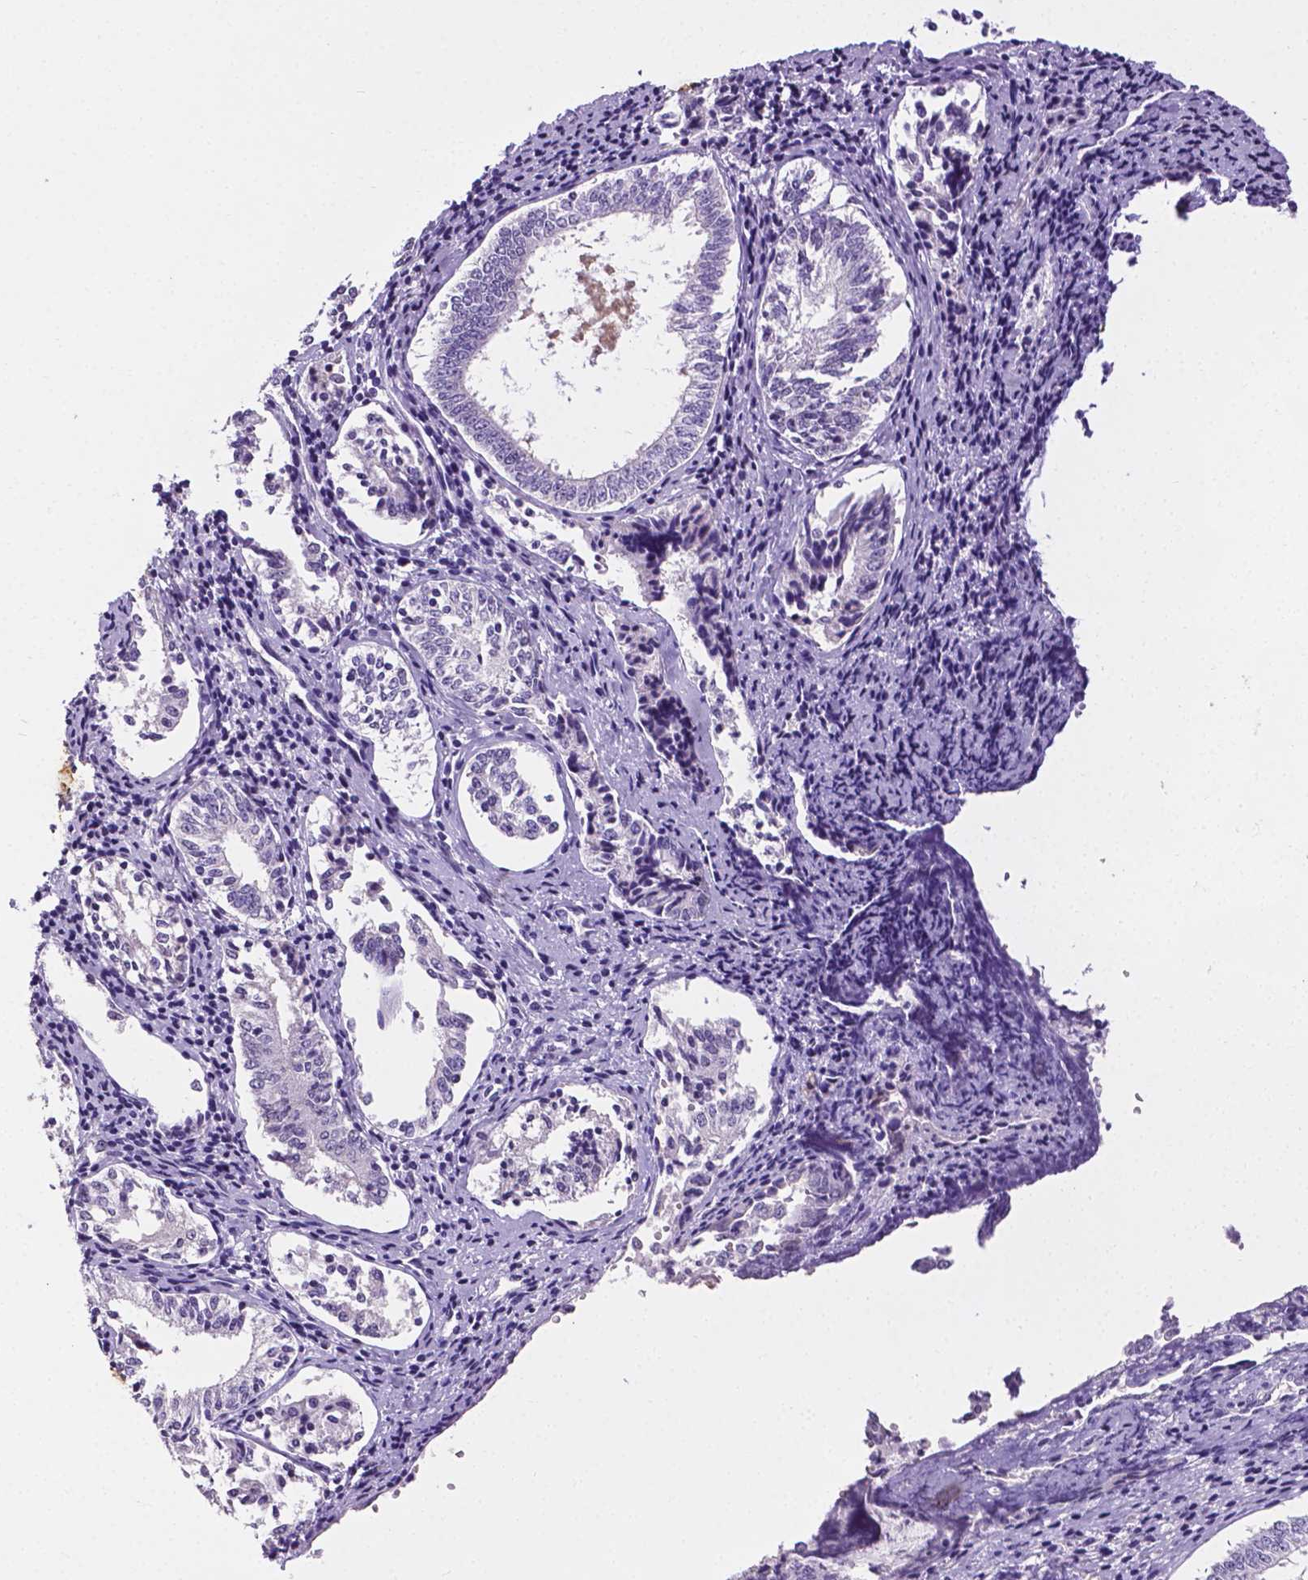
{"staining": {"intensity": "negative", "quantity": "none", "location": "none"}, "tissue": "cervical cancer", "cell_type": "Tumor cells", "image_type": "cancer", "snomed": [{"axis": "morphology", "description": "Squamous cell carcinoma, NOS"}, {"axis": "topography", "description": "Cervix"}], "caption": "Immunohistochemistry of squamous cell carcinoma (cervical) displays no expression in tumor cells.", "gene": "APOE", "patient": {"sex": "female", "age": 59}}